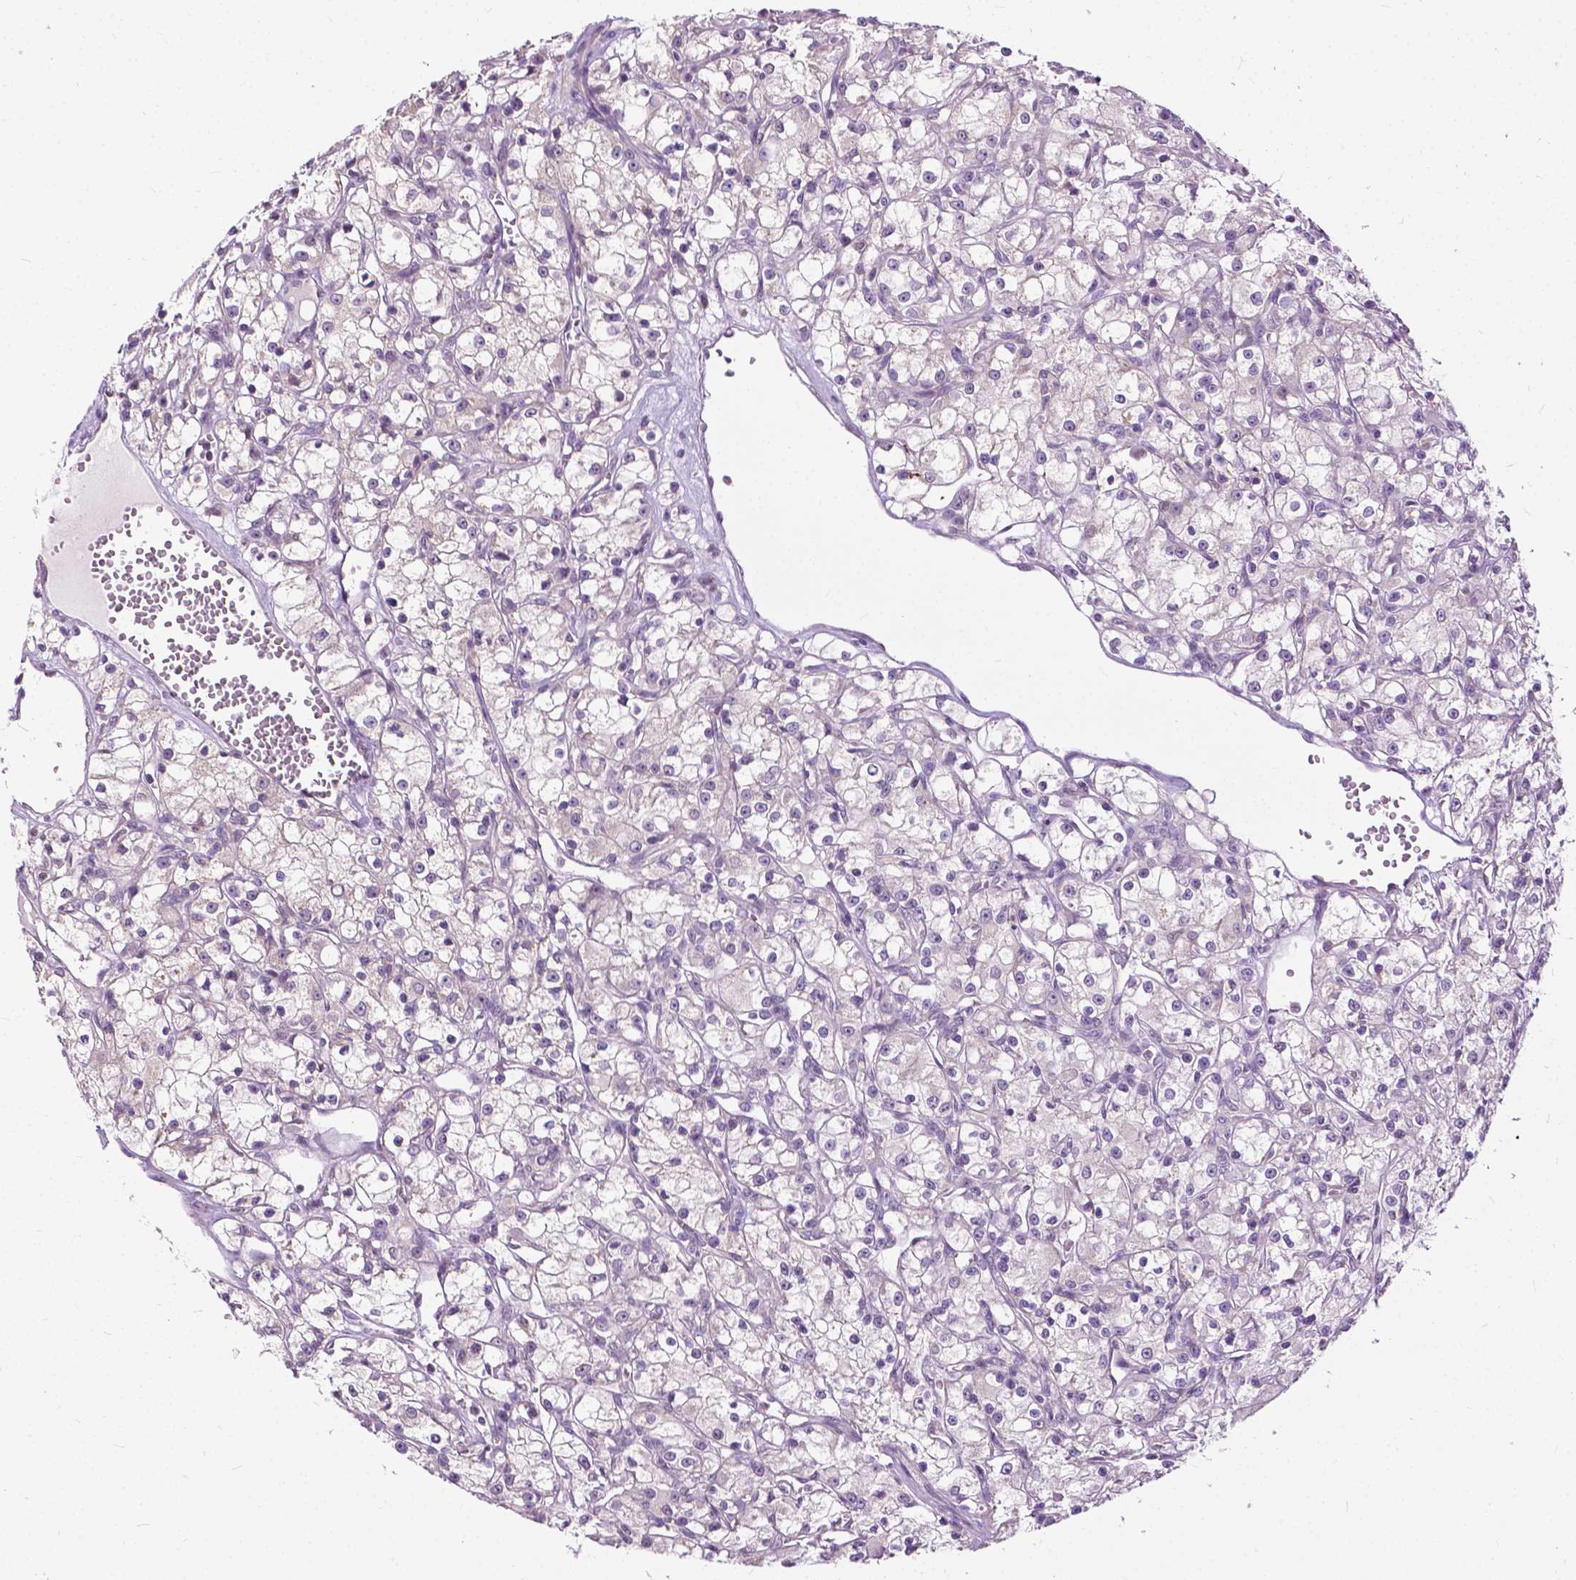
{"staining": {"intensity": "negative", "quantity": "none", "location": "none"}, "tissue": "renal cancer", "cell_type": "Tumor cells", "image_type": "cancer", "snomed": [{"axis": "morphology", "description": "Adenocarcinoma, NOS"}, {"axis": "topography", "description": "Kidney"}], "caption": "Human adenocarcinoma (renal) stained for a protein using IHC demonstrates no staining in tumor cells.", "gene": "TTC9B", "patient": {"sex": "female", "age": 59}}